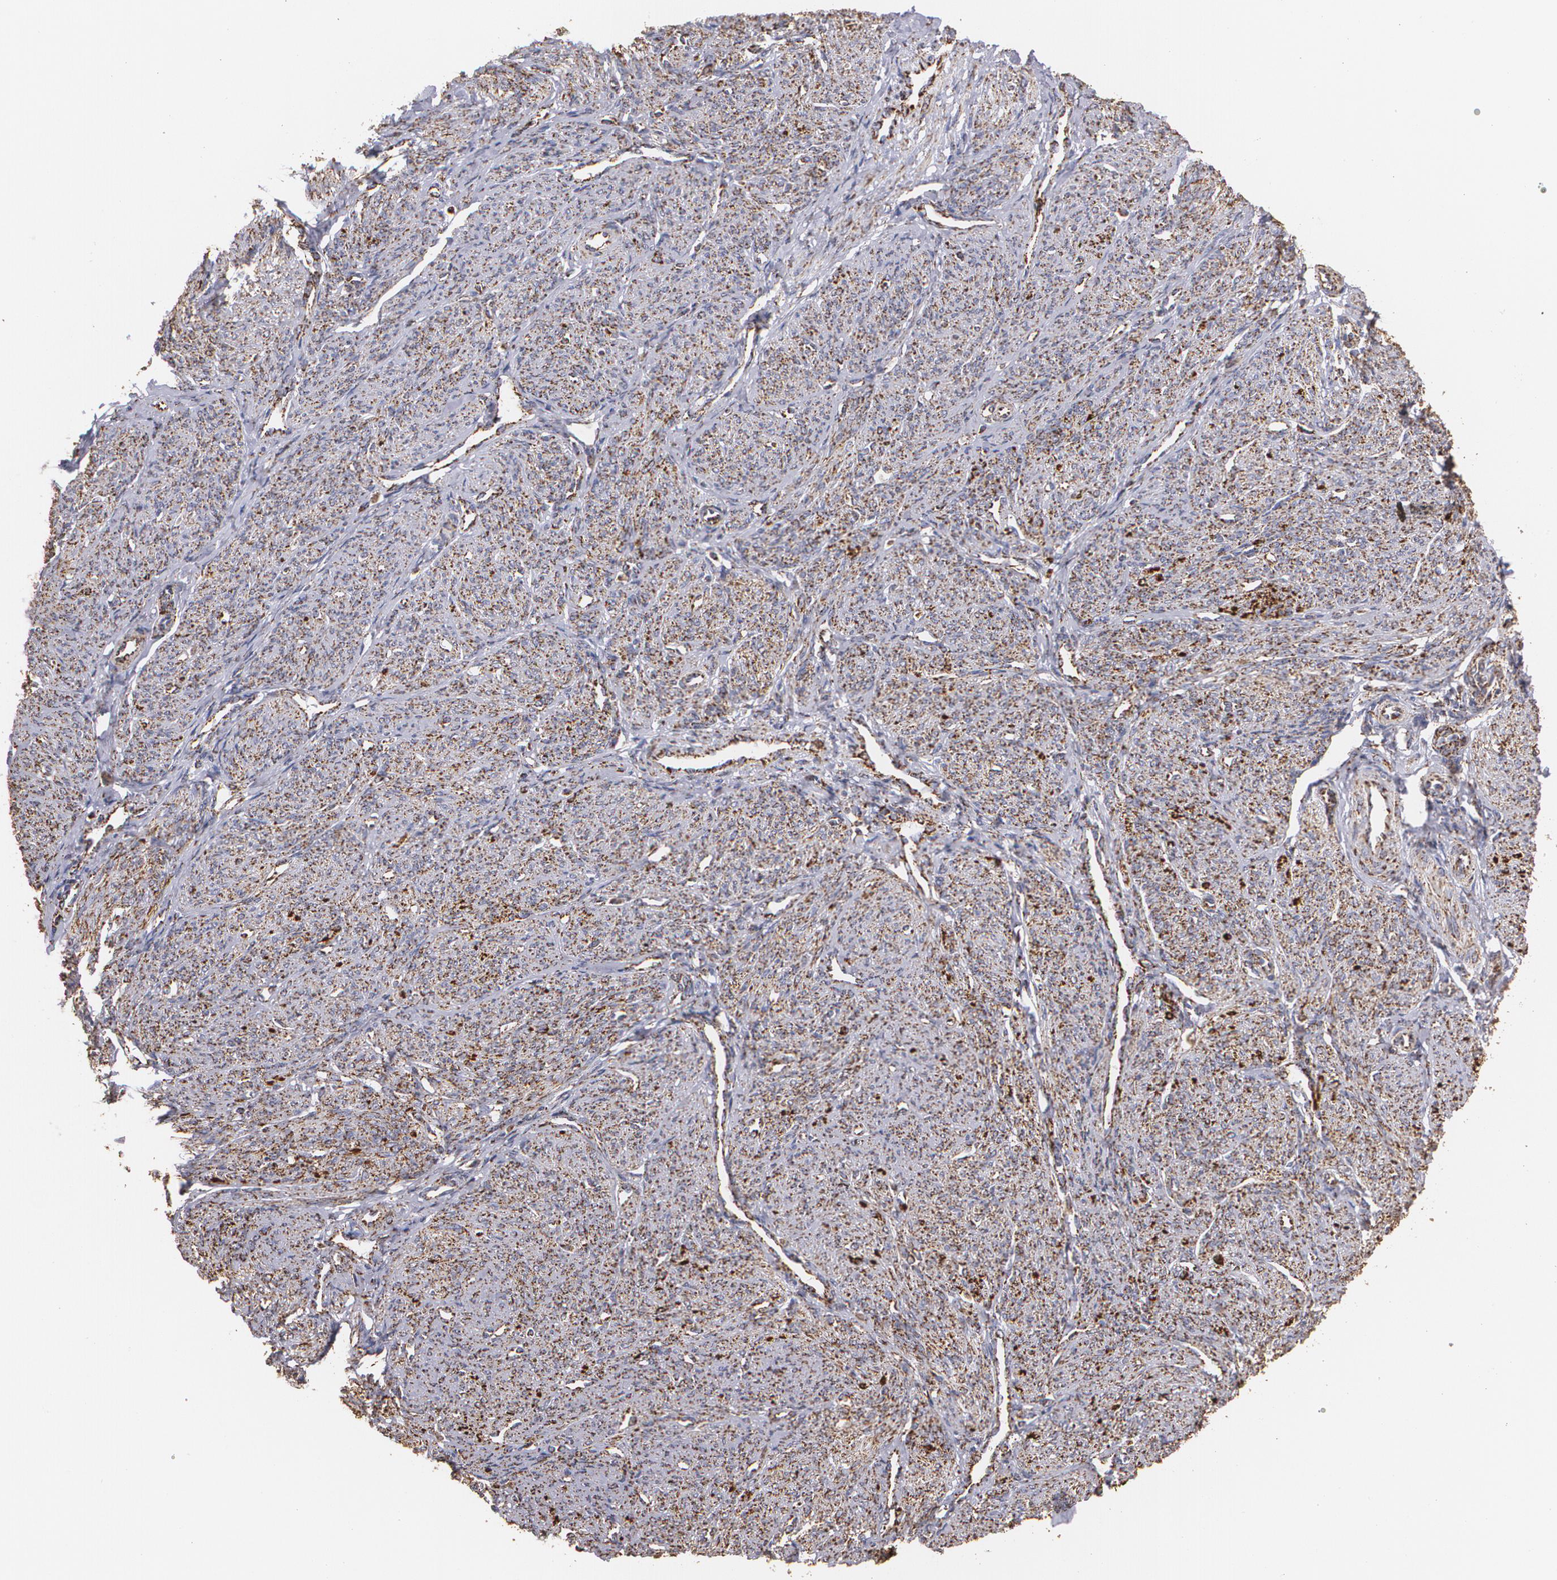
{"staining": {"intensity": "moderate", "quantity": "25%-75%", "location": "cytoplasmic/membranous"}, "tissue": "smooth muscle", "cell_type": "Smooth muscle cells", "image_type": "normal", "snomed": [{"axis": "morphology", "description": "Normal tissue, NOS"}, {"axis": "topography", "description": "Cervix"}, {"axis": "topography", "description": "Endometrium"}], "caption": "This is a photomicrograph of immunohistochemistry staining of unremarkable smooth muscle, which shows moderate positivity in the cytoplasmic/membranous of smooth muscle cells.", "gene": "HSPD1", "patient": {"sex": "female", "age": 65}}